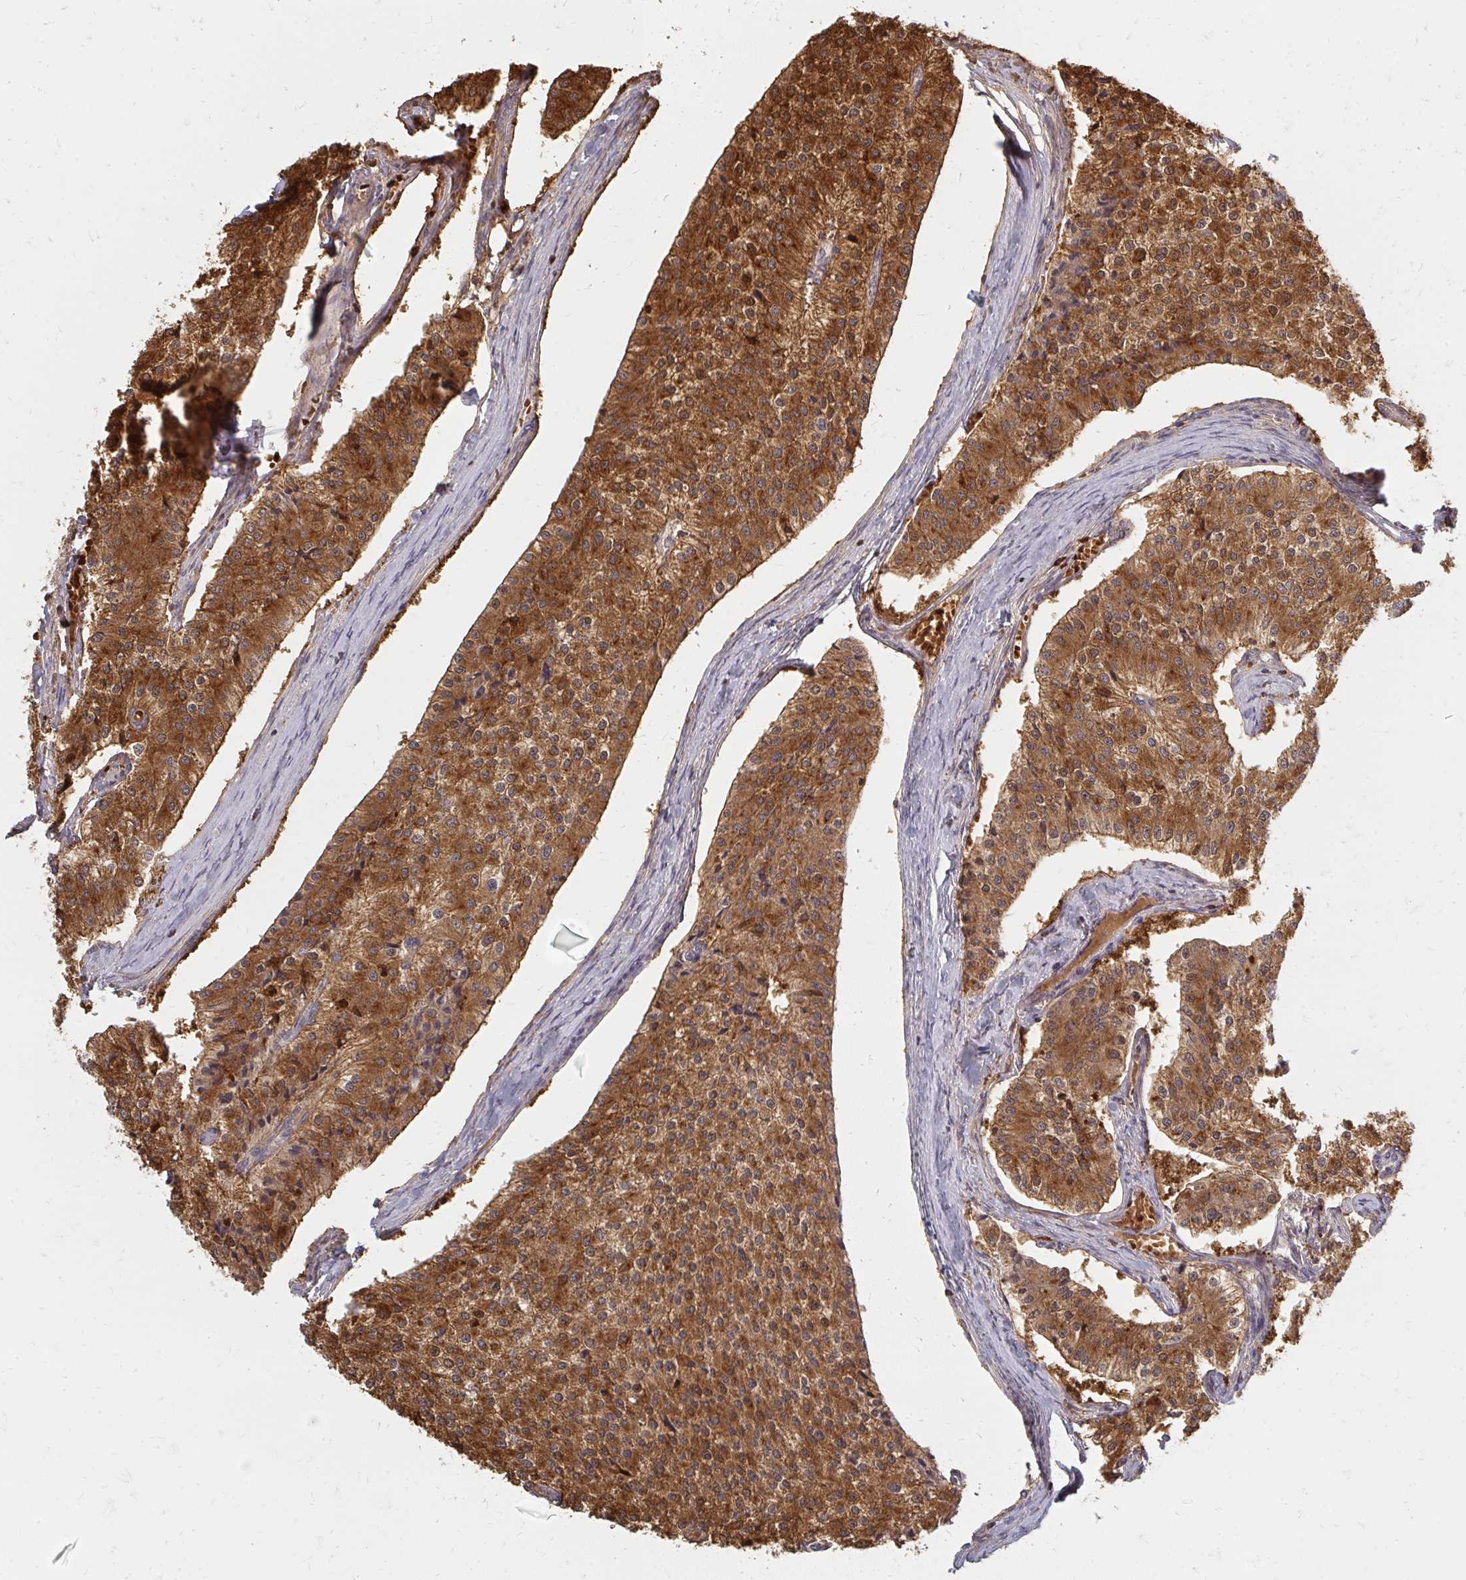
{"staining": {"intensity": "moderate", "quantity": ">75%", "location": "cytoplasmic/membranous"}, "tissue": "carcinoid", "cell_type": "Tumor cells", "image_type": "cancer", "snomed": [{"axis": "morphology", "description": "Carcinoid, malignant, NOS"}, {"axis": "topography", "description": "Colon"}], "caption": "Carcinoid was stained to show a protein in brown. There is medium levels of moderate cytoplasmic/membranous positivity in approximately >75% of tumor cells.", "gene": "ZNF285", "patient": {"sex": "female", "age": 52}}